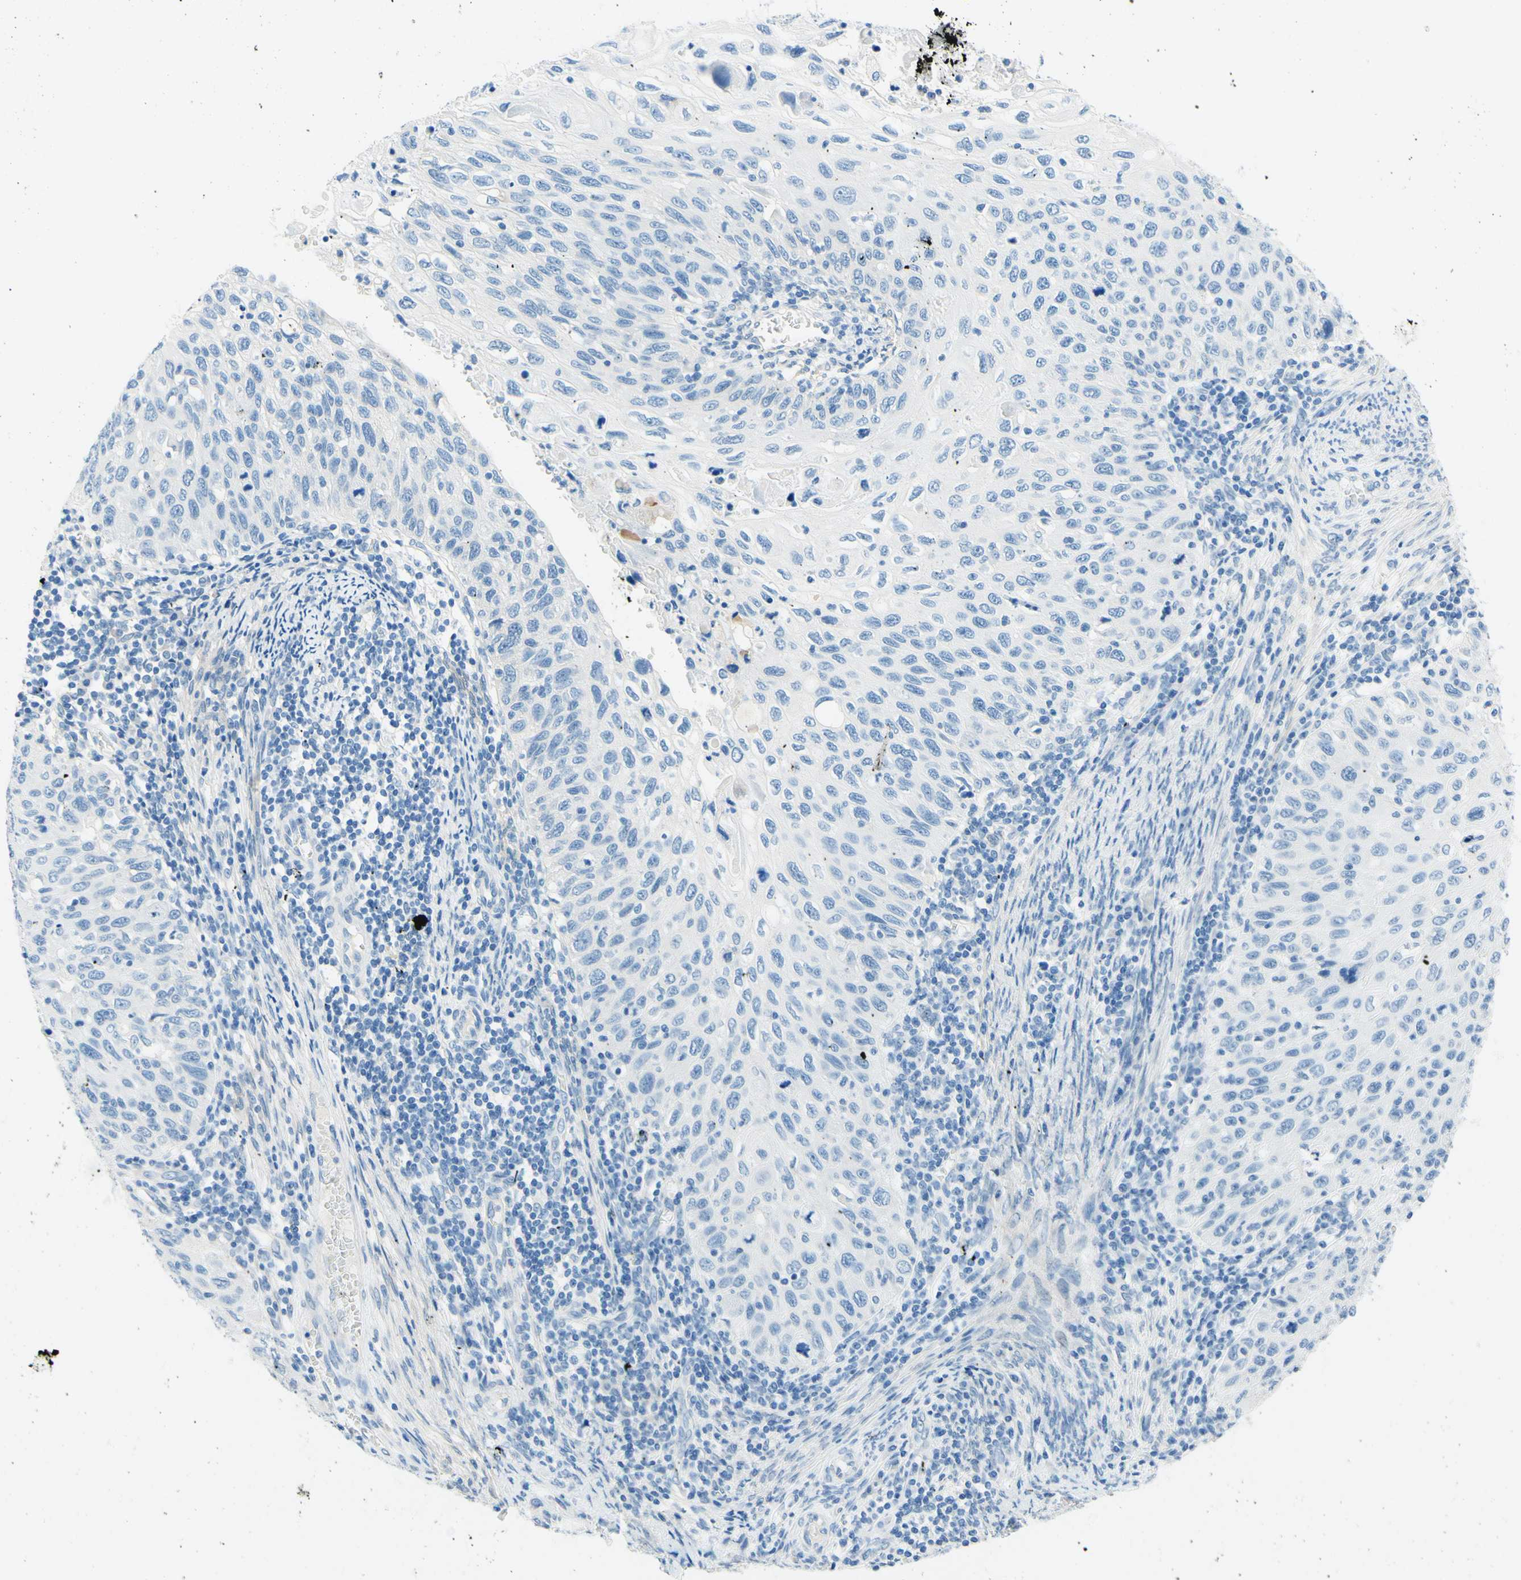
{"staining": {"intensity": "negative", "quantity": "none", "location": "none"}, "tissue": "cervical cancer", "cell_type": "Tumor cells", "image_type": "cancer", "snomed": [{"axis": "morphology", "description": "Squamous cell carcinoma, NOS"}, {"axis": "topography", "description": "Cervix"}], "caption": "The micrograph displays no staining of tumor cells in cervical cancer (squamous cell carcinoma).", "gene": "PASD1", "patient": {"sex": "female", "age": 70}}